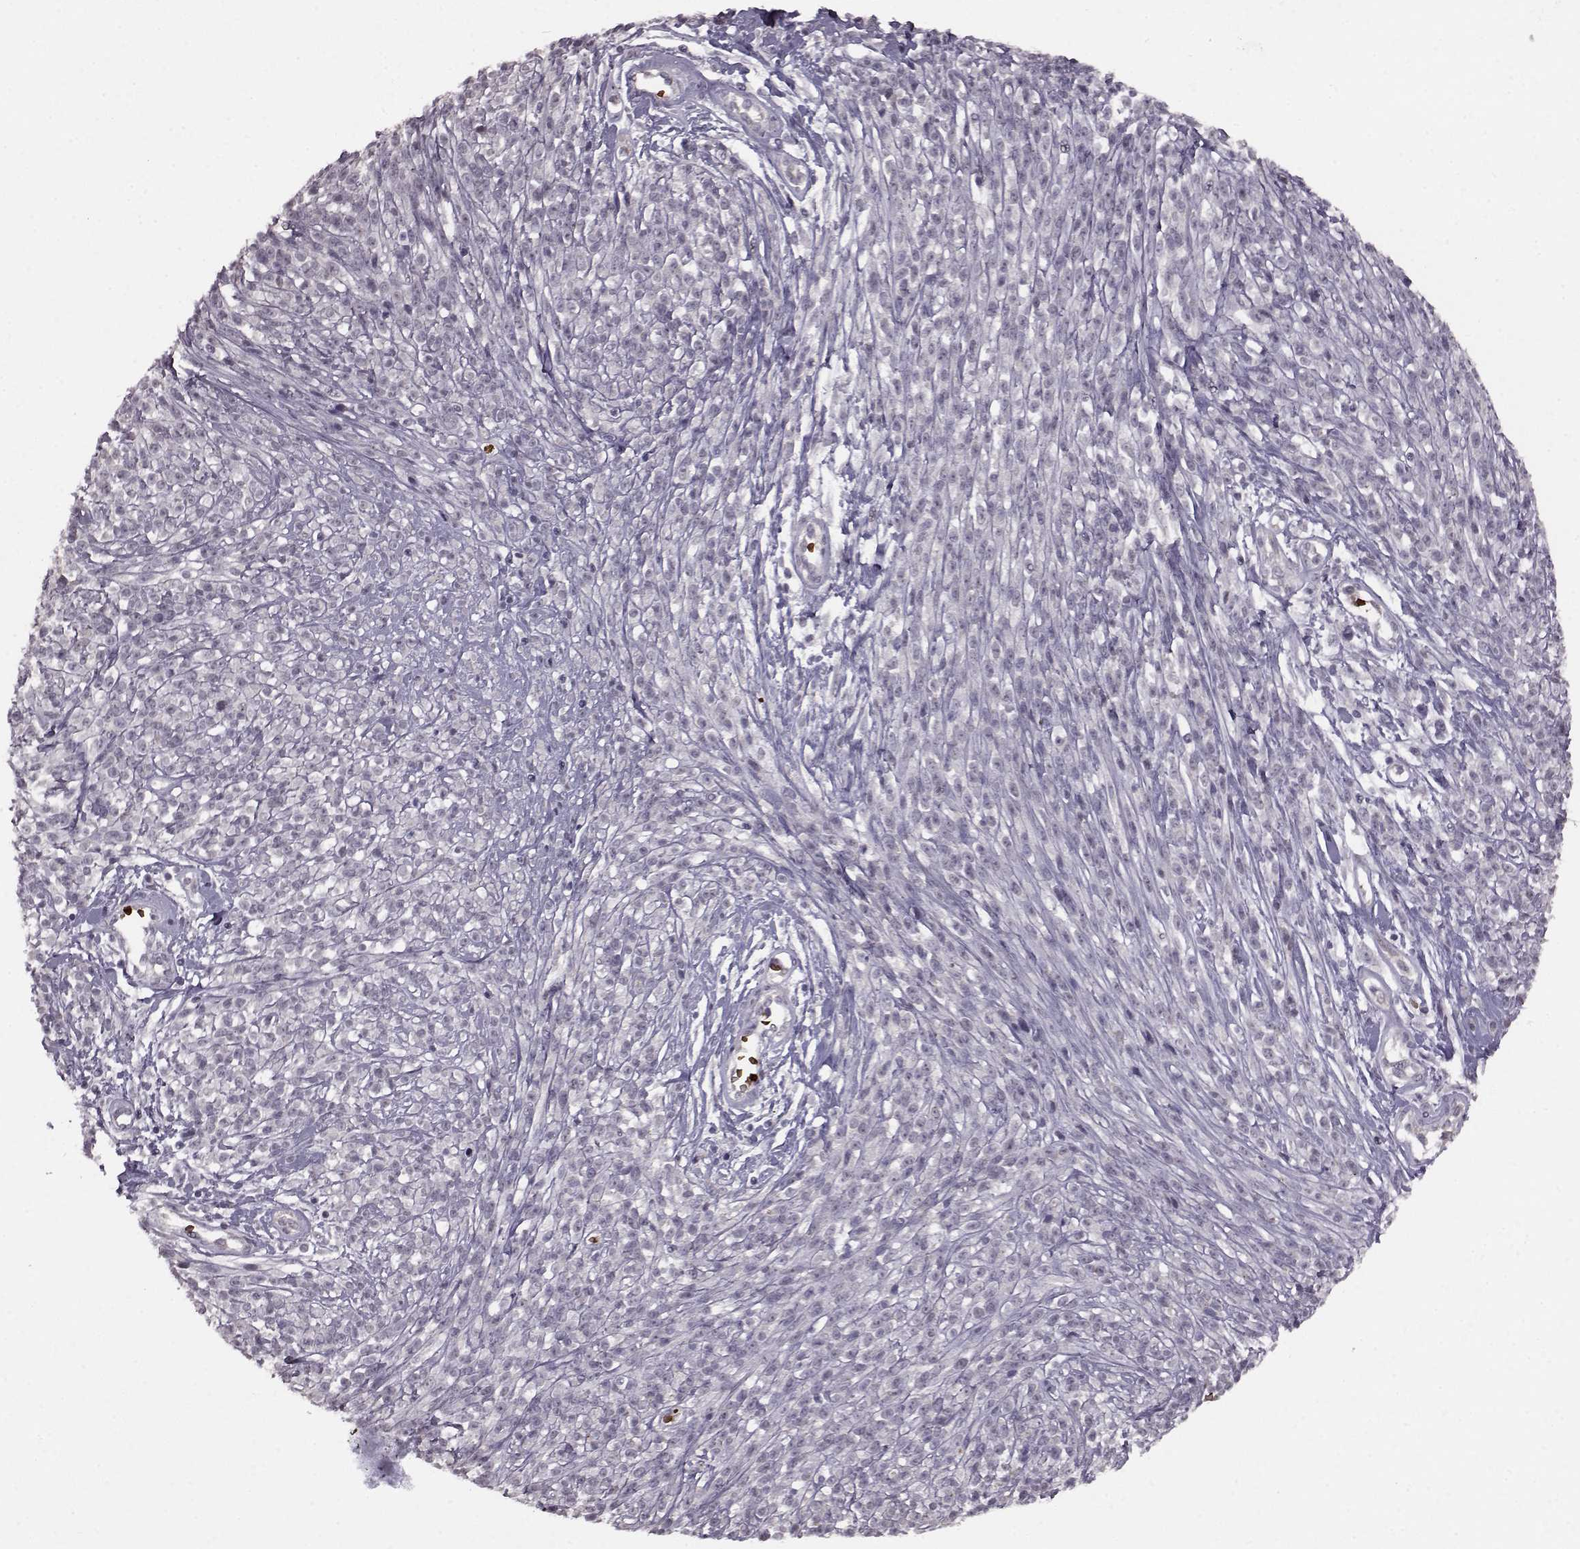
{"staining": {"intensity": "negative", "quantity": "none", "location": "none"}, "tissue": "melanoma", "cell_type": "Tumor cells", "image_type": "cancer", "snomed": [{"axis": "morphology", "description": "Malignant melanoma, NOS"}, {"axis": "topography", "description": "Skin"}, {"axis": "topography", "description": "Skin of trunk"}], "caption": "This is an immunohistochemistry (IHC) image of melanoma. There is no staining in tumor cells.", "gene": "PROP1", "patient": {"sex": "male", "age": 74}}